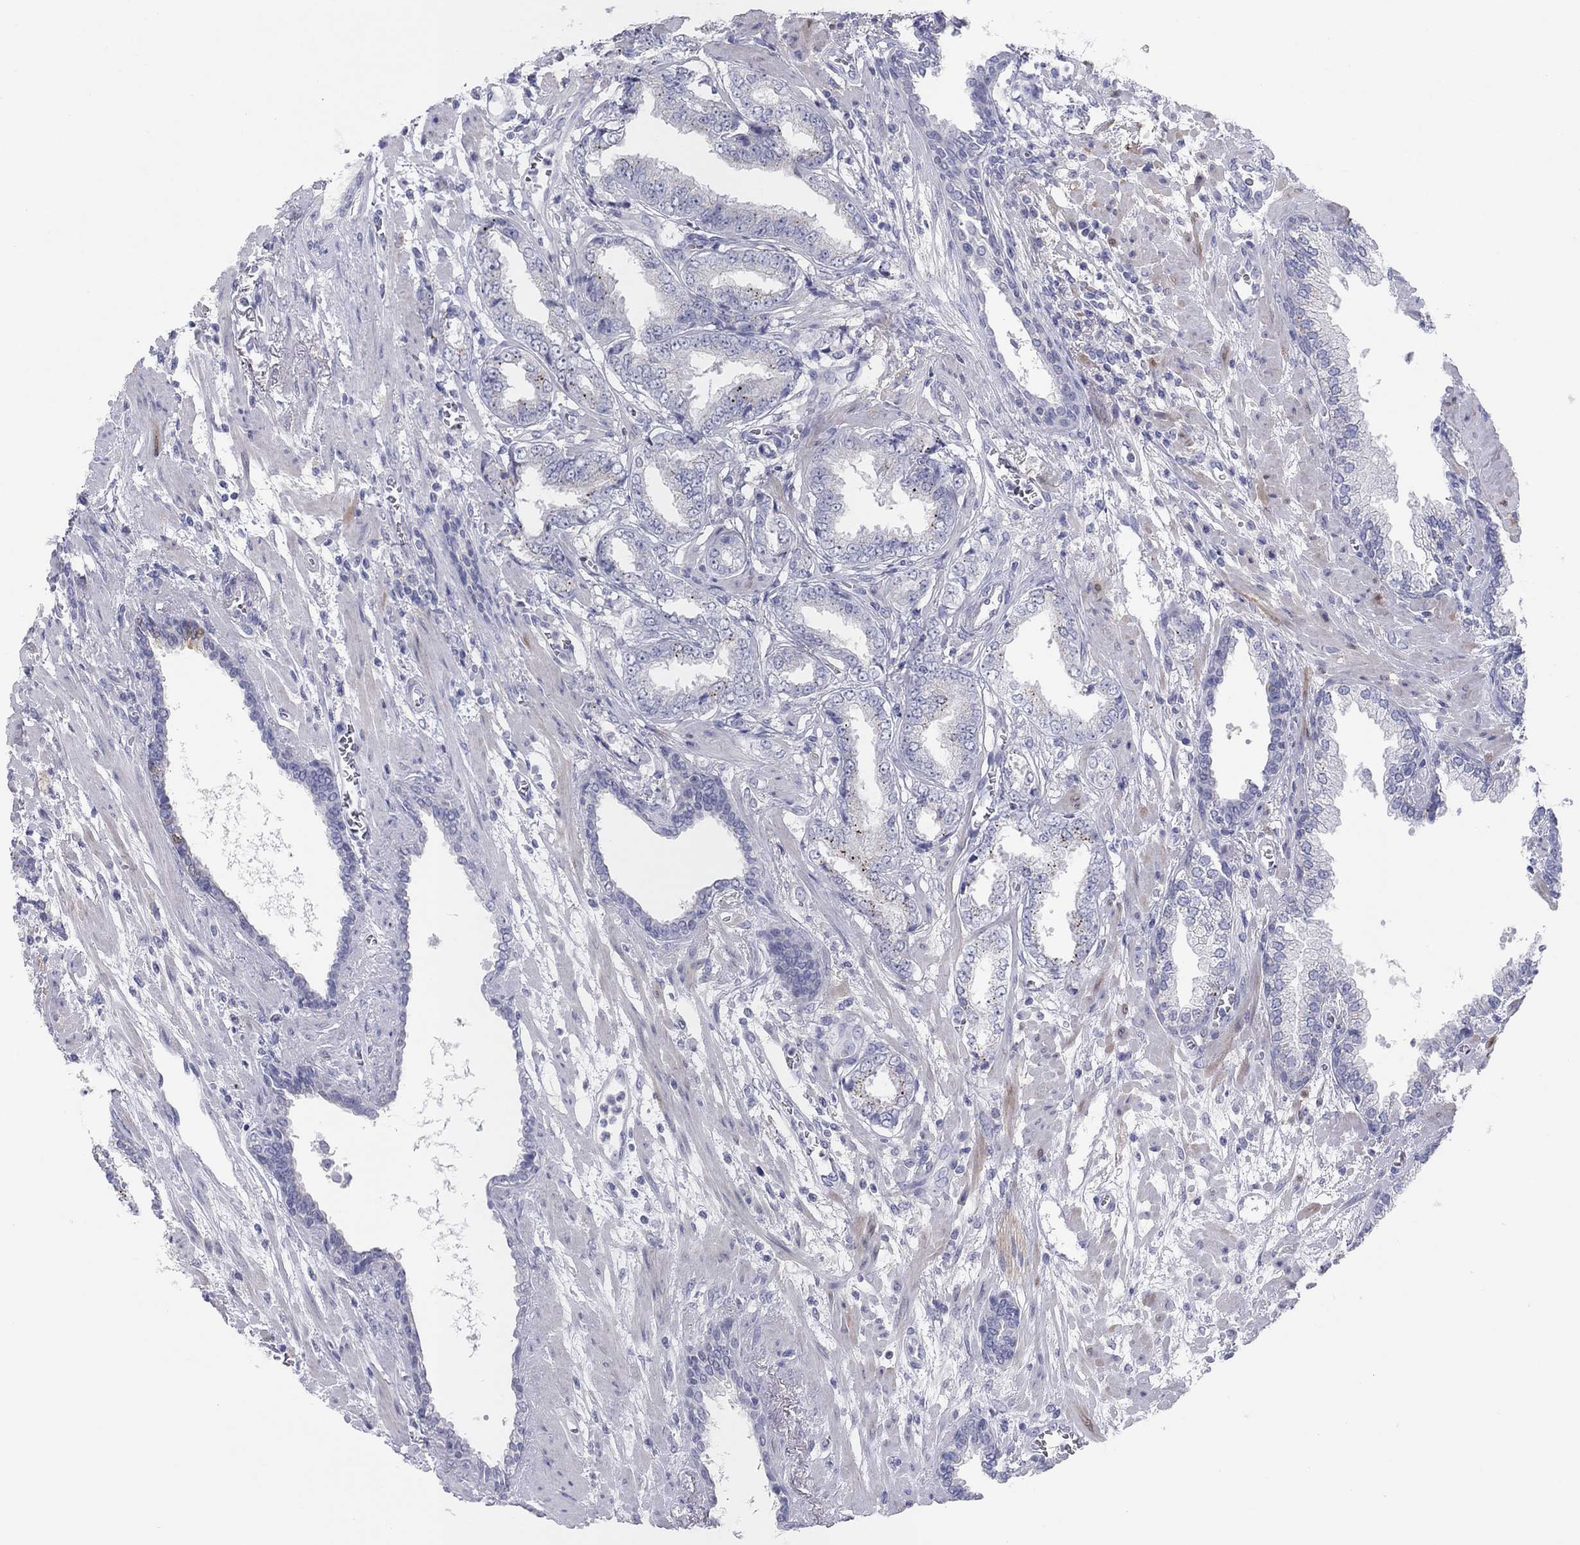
{"staining": {"intensity": "strong", "quantity": "<25%", "location": "cytoplasmic/membranous"}, "tissue": "prostate cancer", "cell_type": "Tumor cells", "image_type": "cancer", "snomed": [{"axis": "morphology", "description": "Adenocarcinoma, Low grade"}, {"axis": "topography", "description": "Prostate"}], "caption": "Protein staining of prostate cancer tissue reveals strong cytoplasmic/membranous expression in about <25% of tumor cells.", "gene": "CPNE6", "patient": {"sex": "male", "age": 69}}